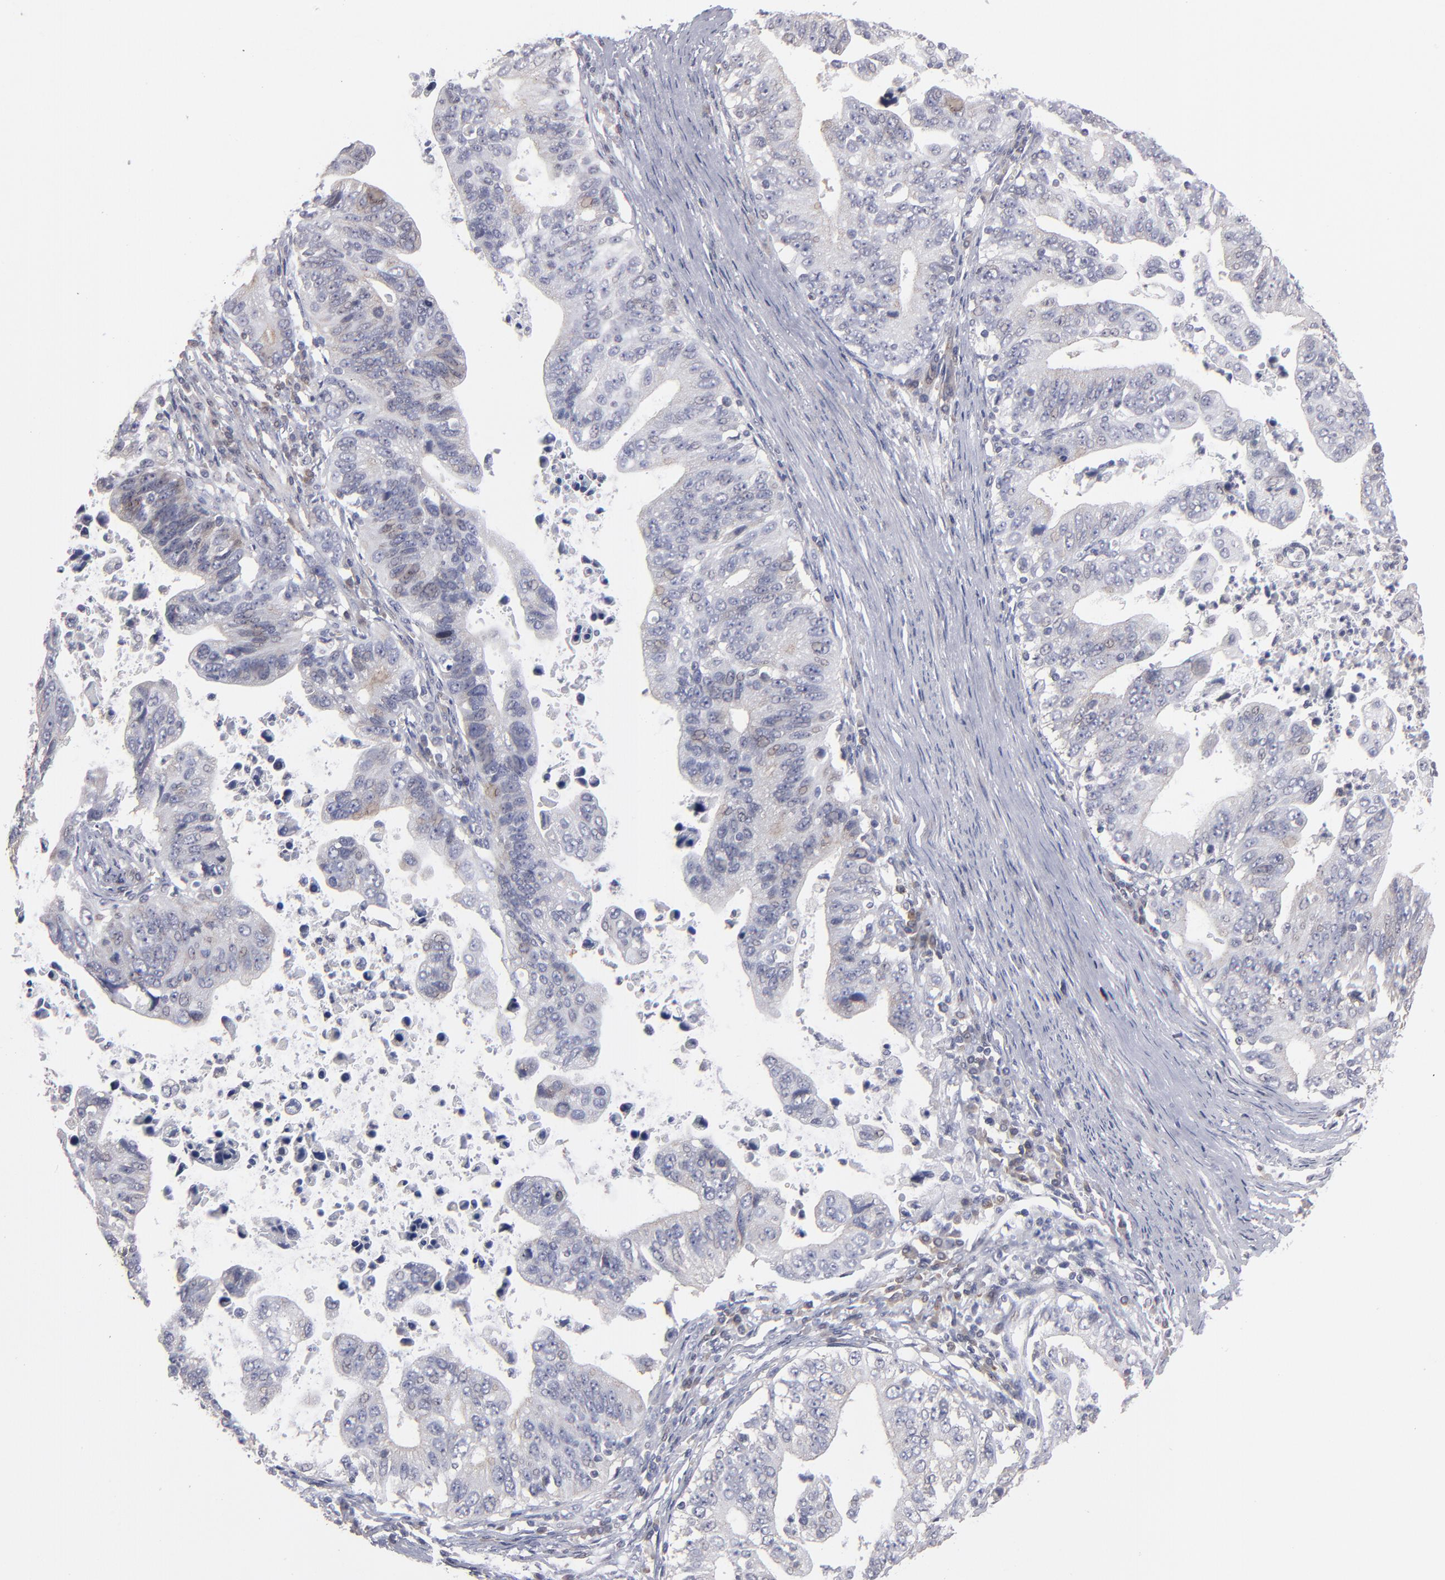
{"staining": {"intensity": "weak", "quantity": "<25%", "location": "cytoplasmic/membranous,nuclear"}, "tissue": "stomach cancer", "cell_type": "Tumor cells", "image_type": "cancer", "snomed": [{"axis": "morphology", "description": "Adenocarcinoma, NOS"}, {"axis": "topography", "description": "Stomach, upper"}], "caption": "Stomach cancer (adenocarcinoma) was stained to show a protein in brown. There is no significant expression in tumor cells. Nuclei are stained in blue.", "gene": "CEP97", "patient": {"sex": "female", "age": 50}}